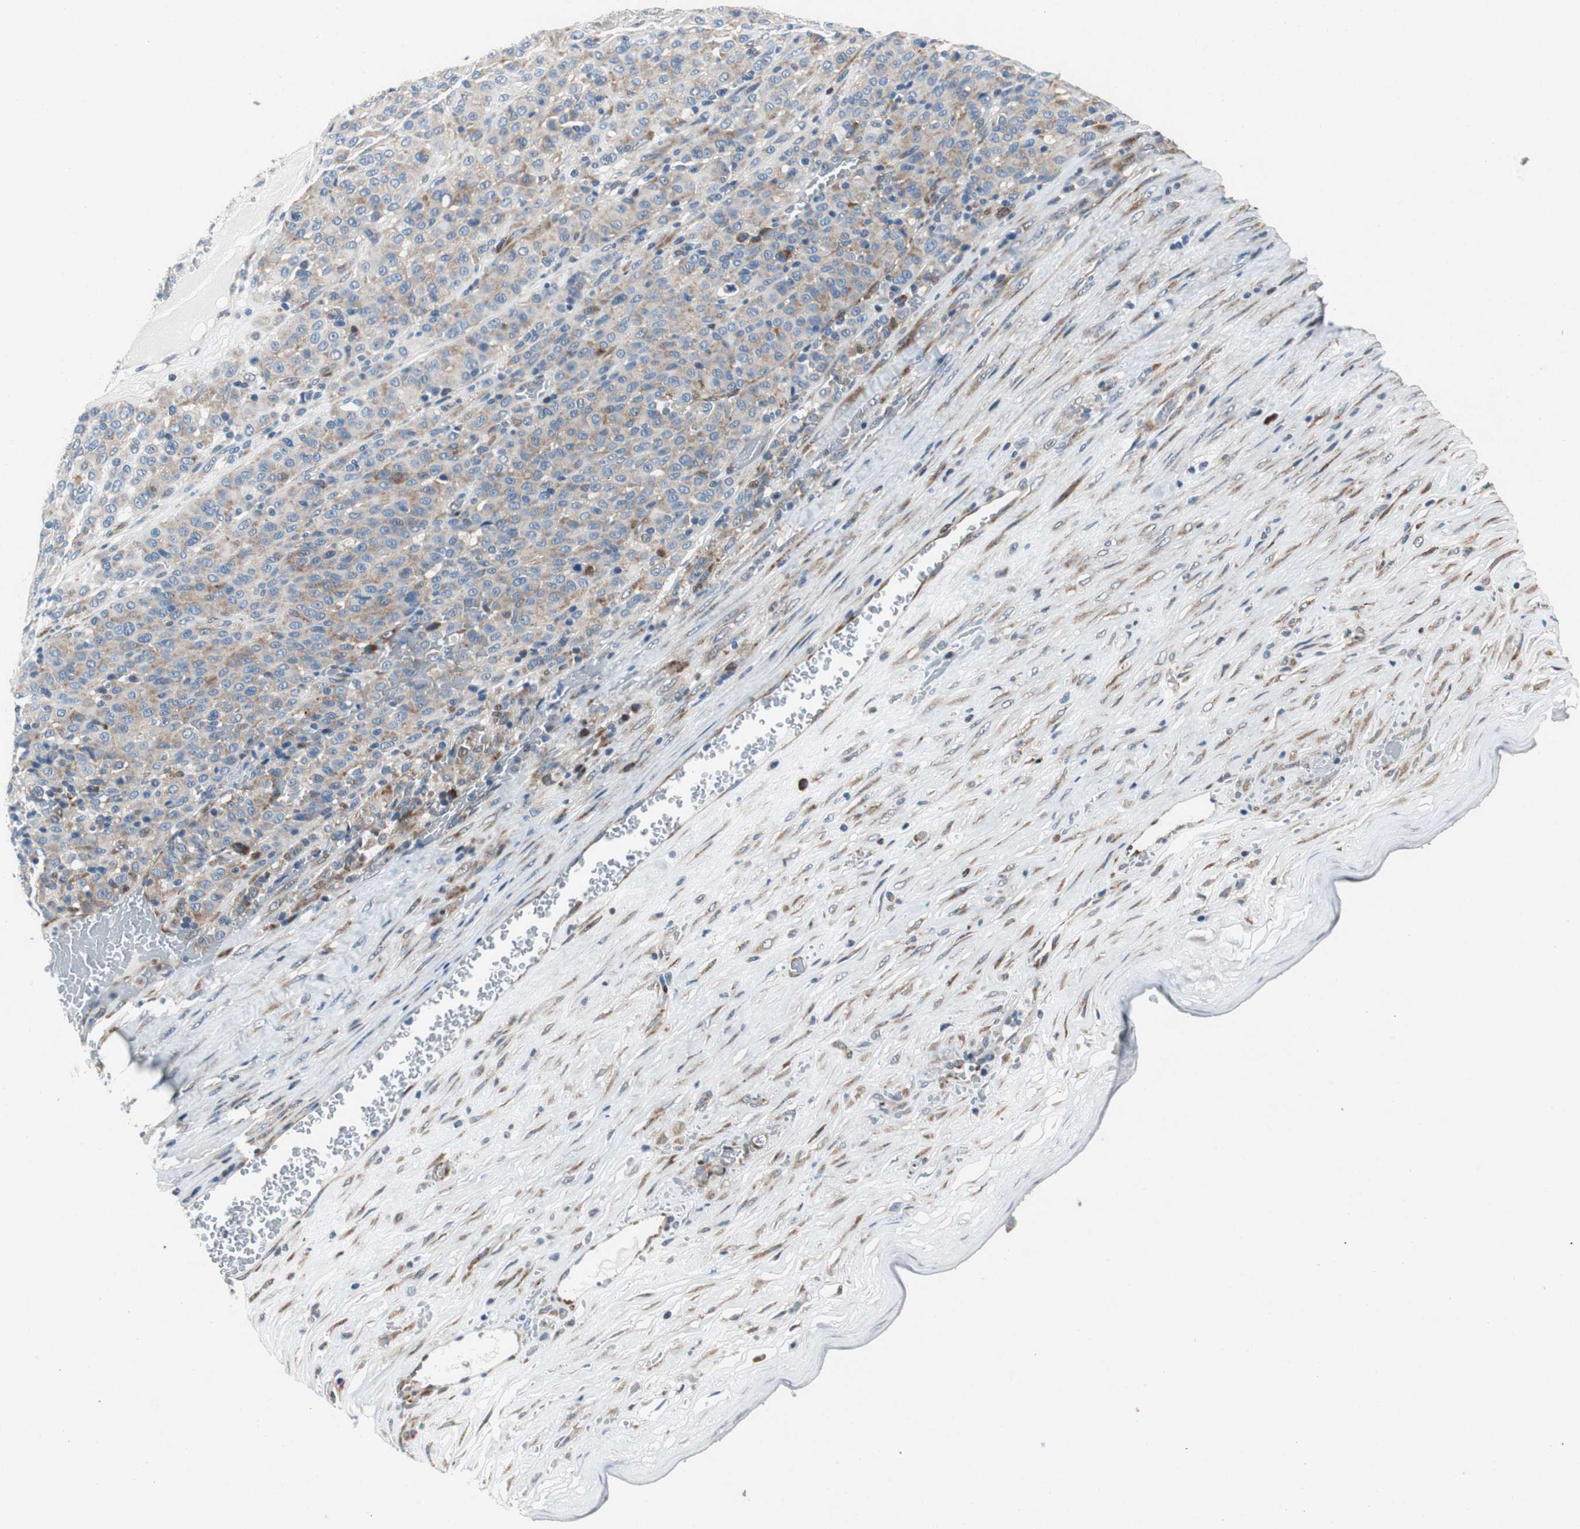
{"staining": {"intensity": "weak", "quantity": "25%-75%", "location": "cytoplasmic/membranous"}, "tissue": "melanoma", "cell_type": "Tumor cells", "image_type": "cancer", "snomed": [{"axis": "morphology", "description": "Malignant melanoma, Metastatic site"}, {"axis": "topography", "description": "Pancreas"}], "caption": "Immunohistochemical staining of melanoma shows weak cytoplasmic/membranous protein expression in approximately 25%-75% of tumor cells.", "gene": "RPL35", "patient": {"sex": "female", "age": 30}}